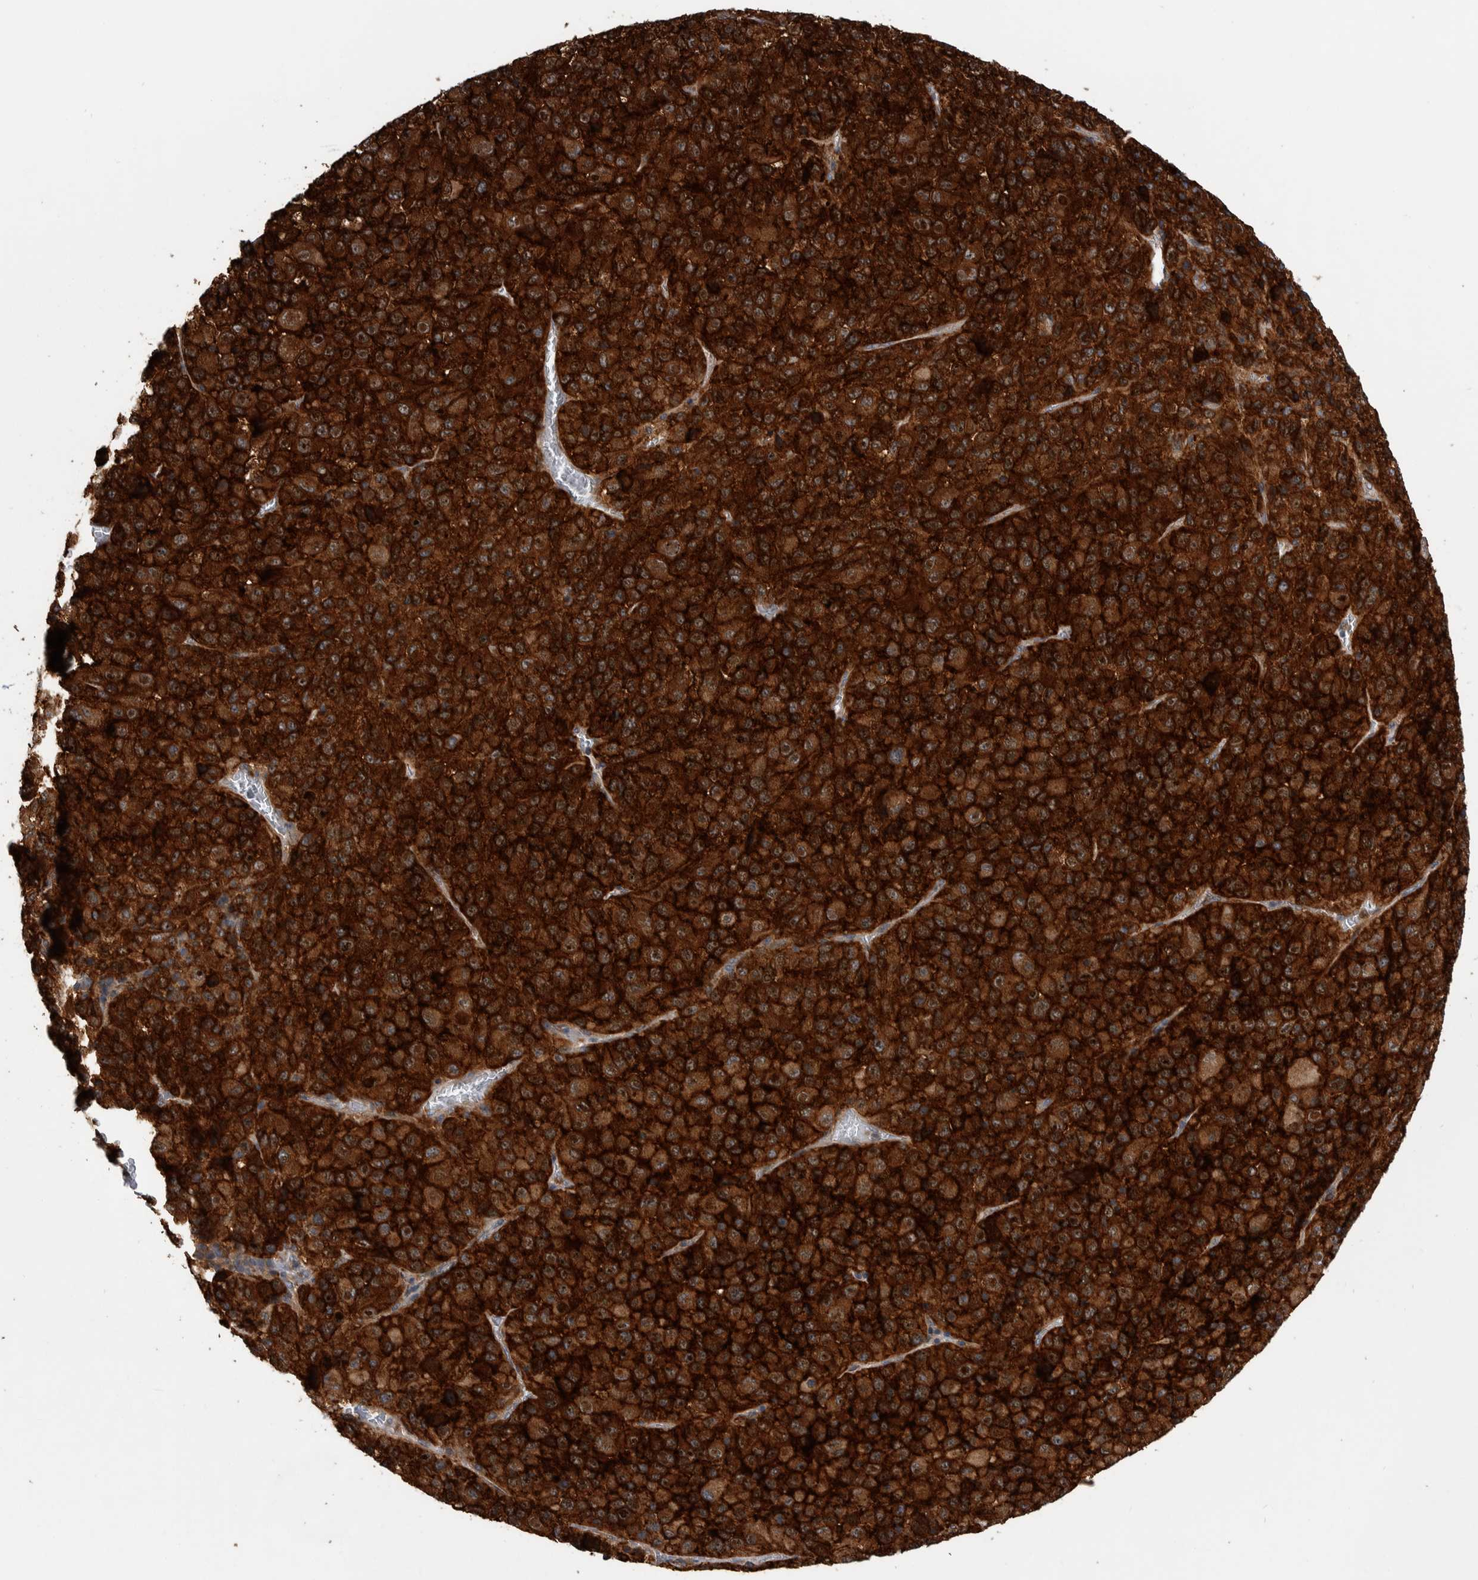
{"staining": {"intensity": "strong", "quantity": ">75%", "location": "cytoplasmic/membranous"}, "tissue": "melanoma", "cell_type": "Tumor cells", "image_type": "cancer", "snomed": [{"axis": "morphology", "description": "Malignant melanoma, Metastatic site"}, {"axis": "topography", "description": "Lung"}], "caption": "An image showing strong cytoplasmic/membranous expression in approximately >75% of tumor cells in malignant melanoma (metastatic site), as visualized by brown immunohistochemical staining.", "gene": "SDCBP", "patient": {"sex": "male", "age": 64}}